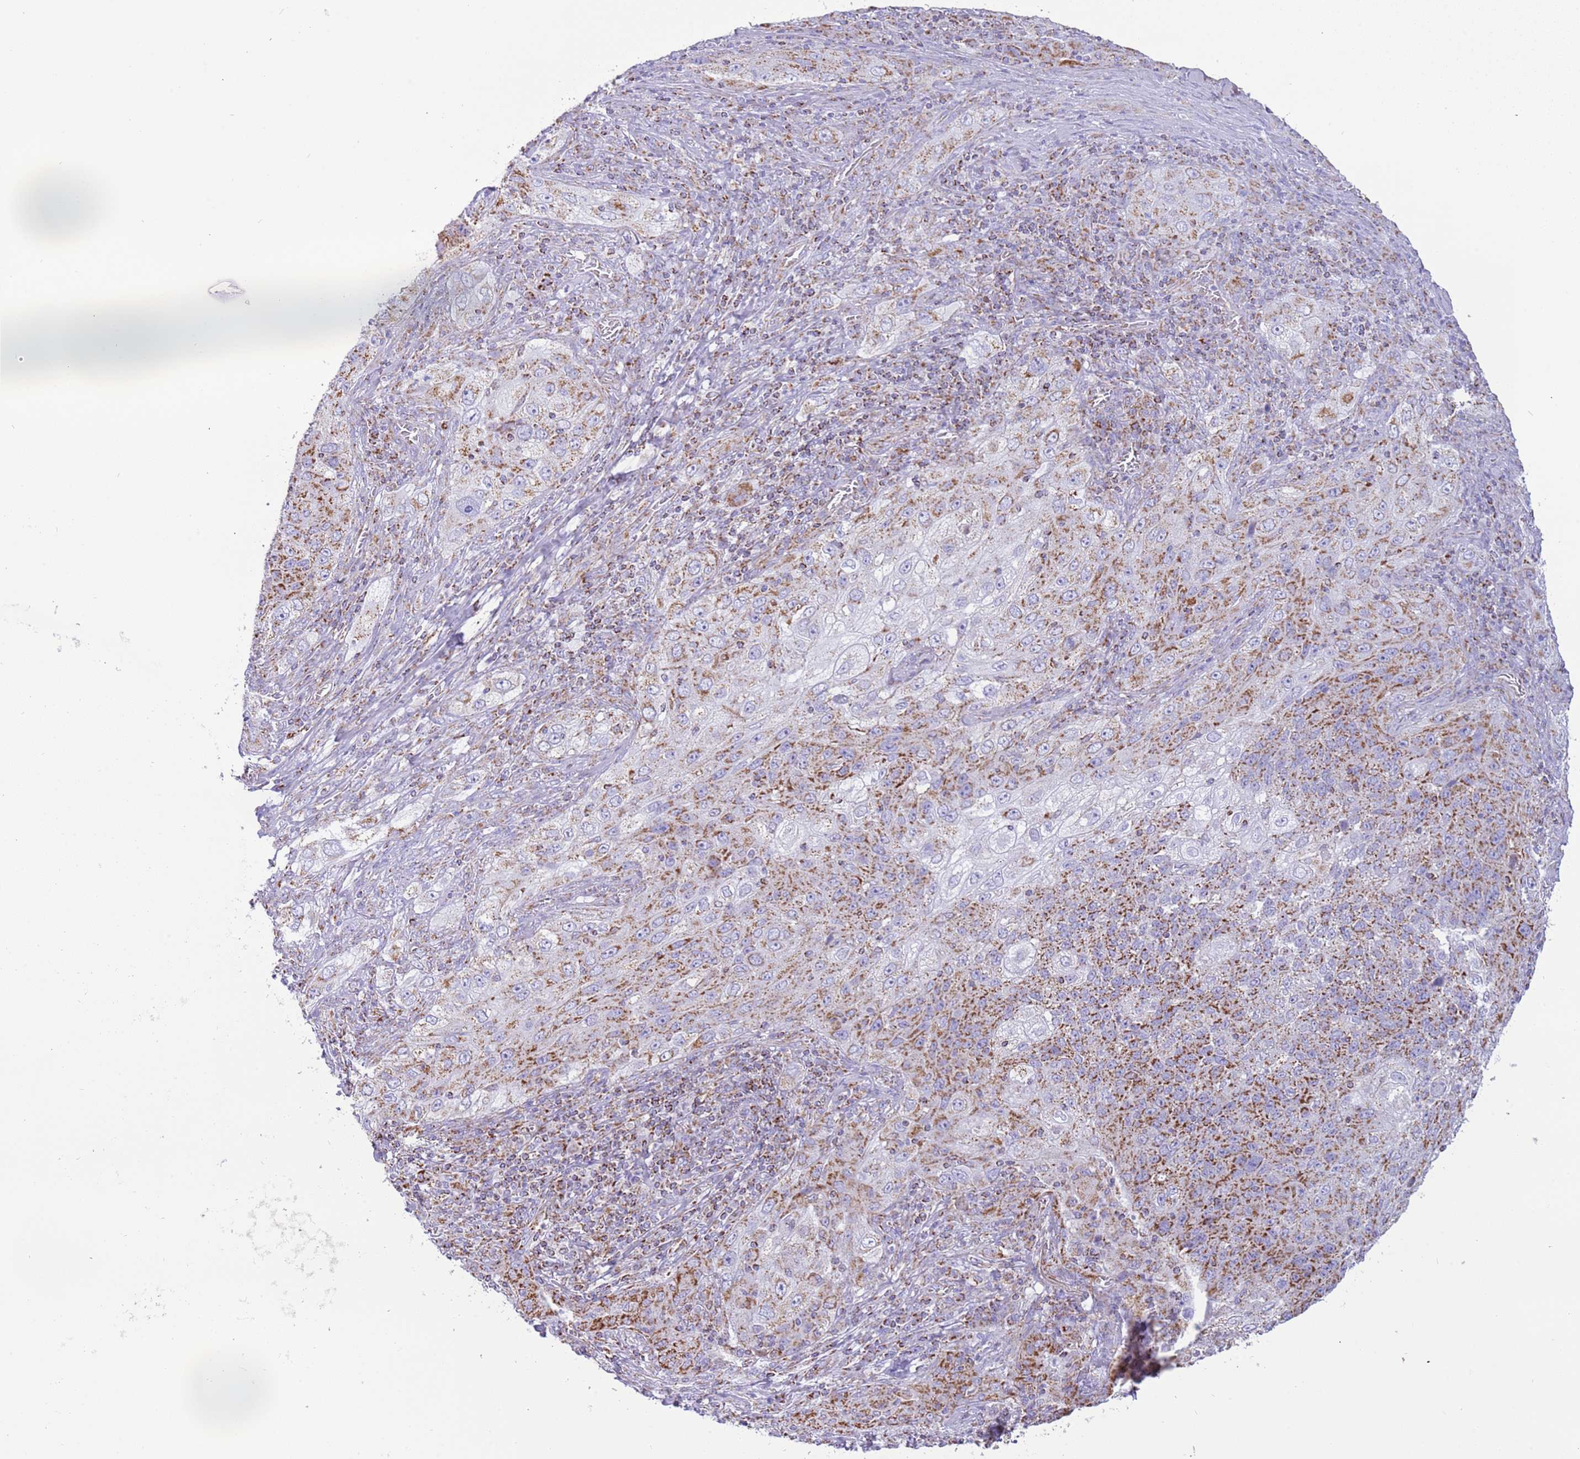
{"staining": {"intensity": "strong", "quantity": ">75%", "location": "cytoplasmic/membranous"}, "tissue": "lung cancer", "cell_type": "Tumor cells", "image_type": "cancer", "snomed": [{"axis": "morphology", "description": "Squamous cell carcinoma, NOS"}, {"axis": "topography", "description": "Lung"}], "caption": "The histopathology image exhibits staining of lung cancer, revealing strong cytoplasmic/membranous protein positivity (brown color) within tumor cells.", "gene": "SUCLG2", "patient": {"sex": "female", "age": 69}}